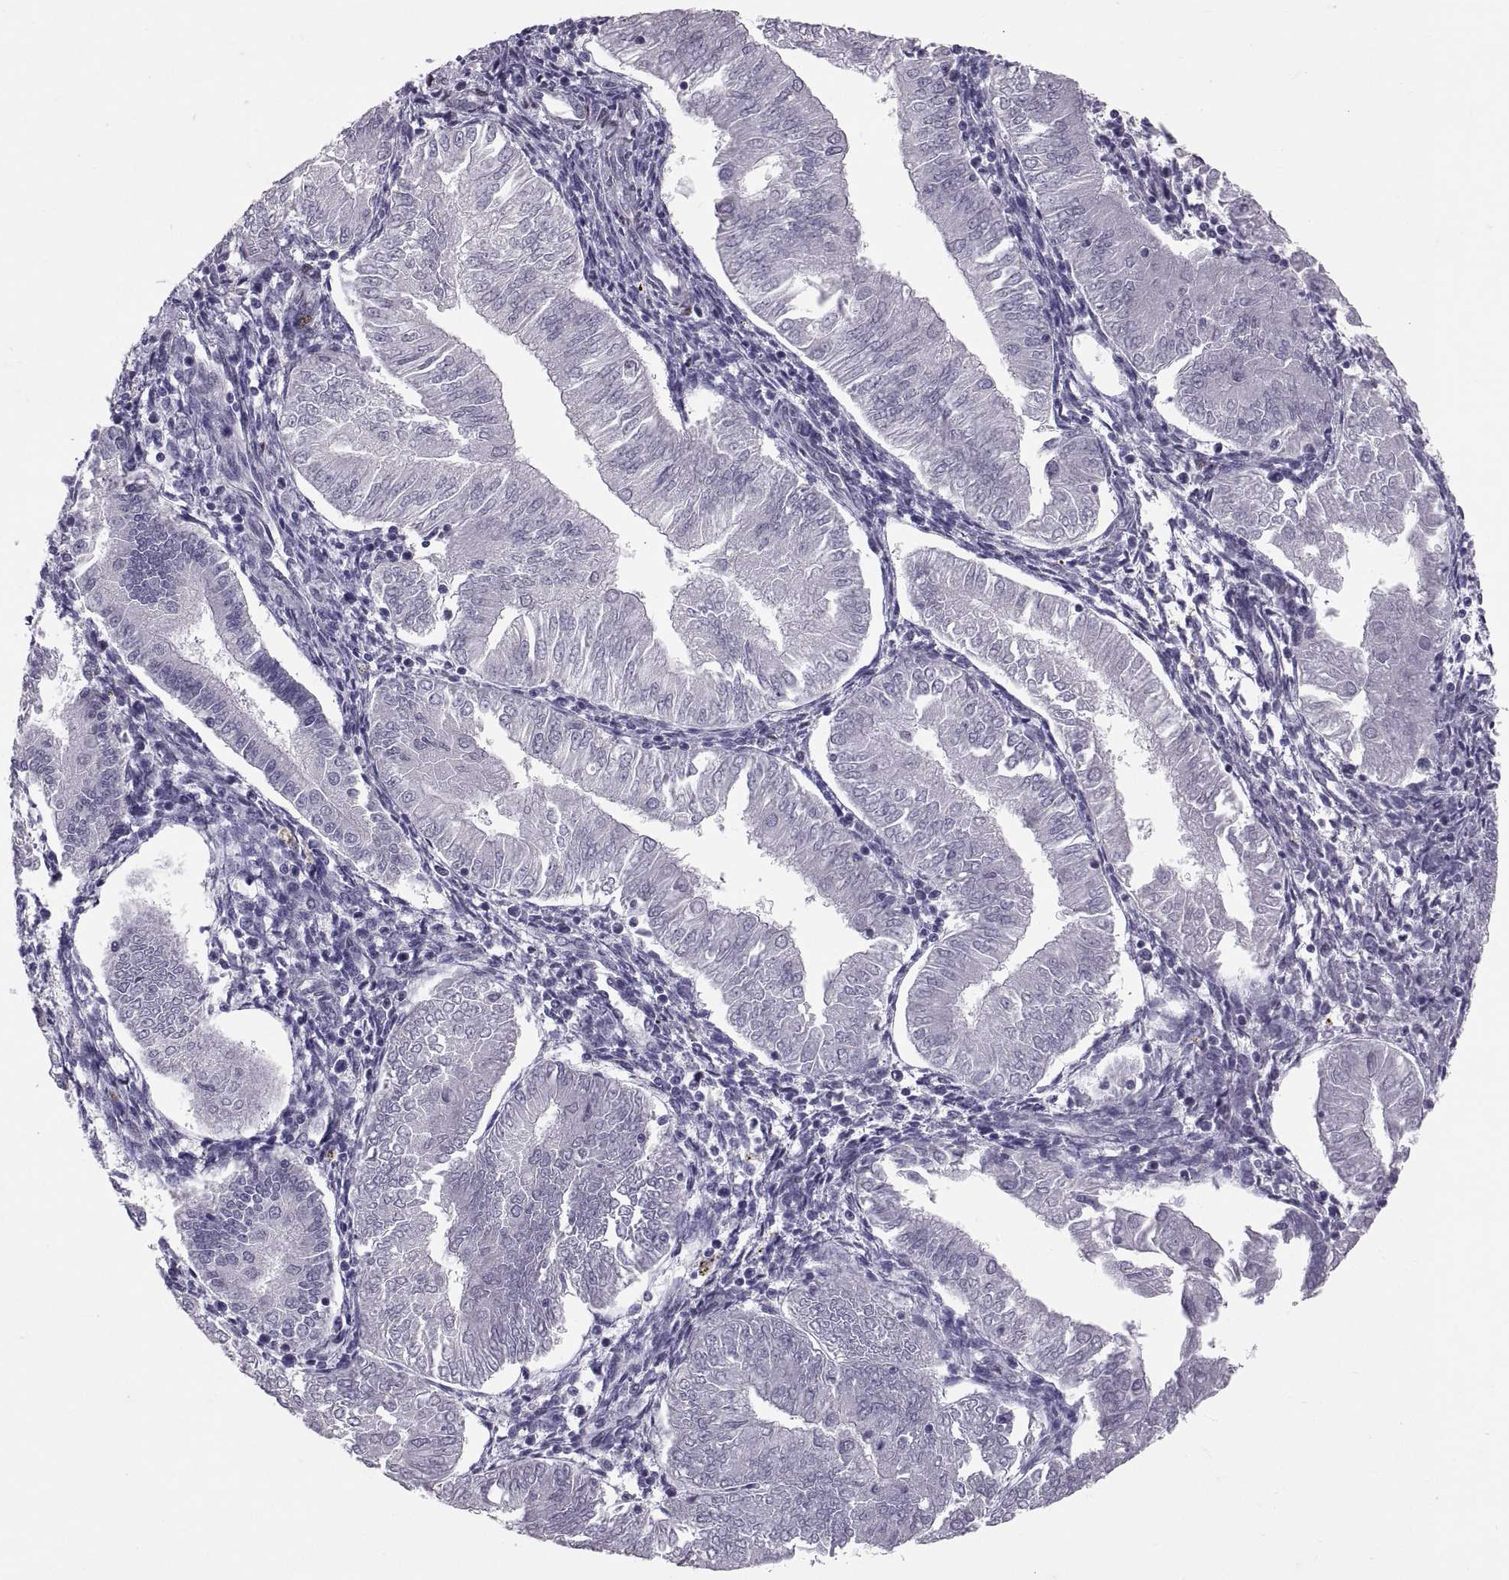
{"staining": {"intensity": "negative", "quantity": "none", "location": "none"}, "tissue": "endometrial cancer", "cell_type": "Tumor cells", "image_type": "cancer", "snomed": [{"axis": "morphology", "description": "Adenocarcinoma, NOS"}, {"axis": "topography", "description": "Endometrium"}], "caption": "Histopathology image shows no significant protein staining in tumor cells of endometrial adenocarcinoma. (DAB IHC visualized using brightfield microscopy, high magnification).", "gene": "PTN", "patient": {"sex": "female", "age": 53}}